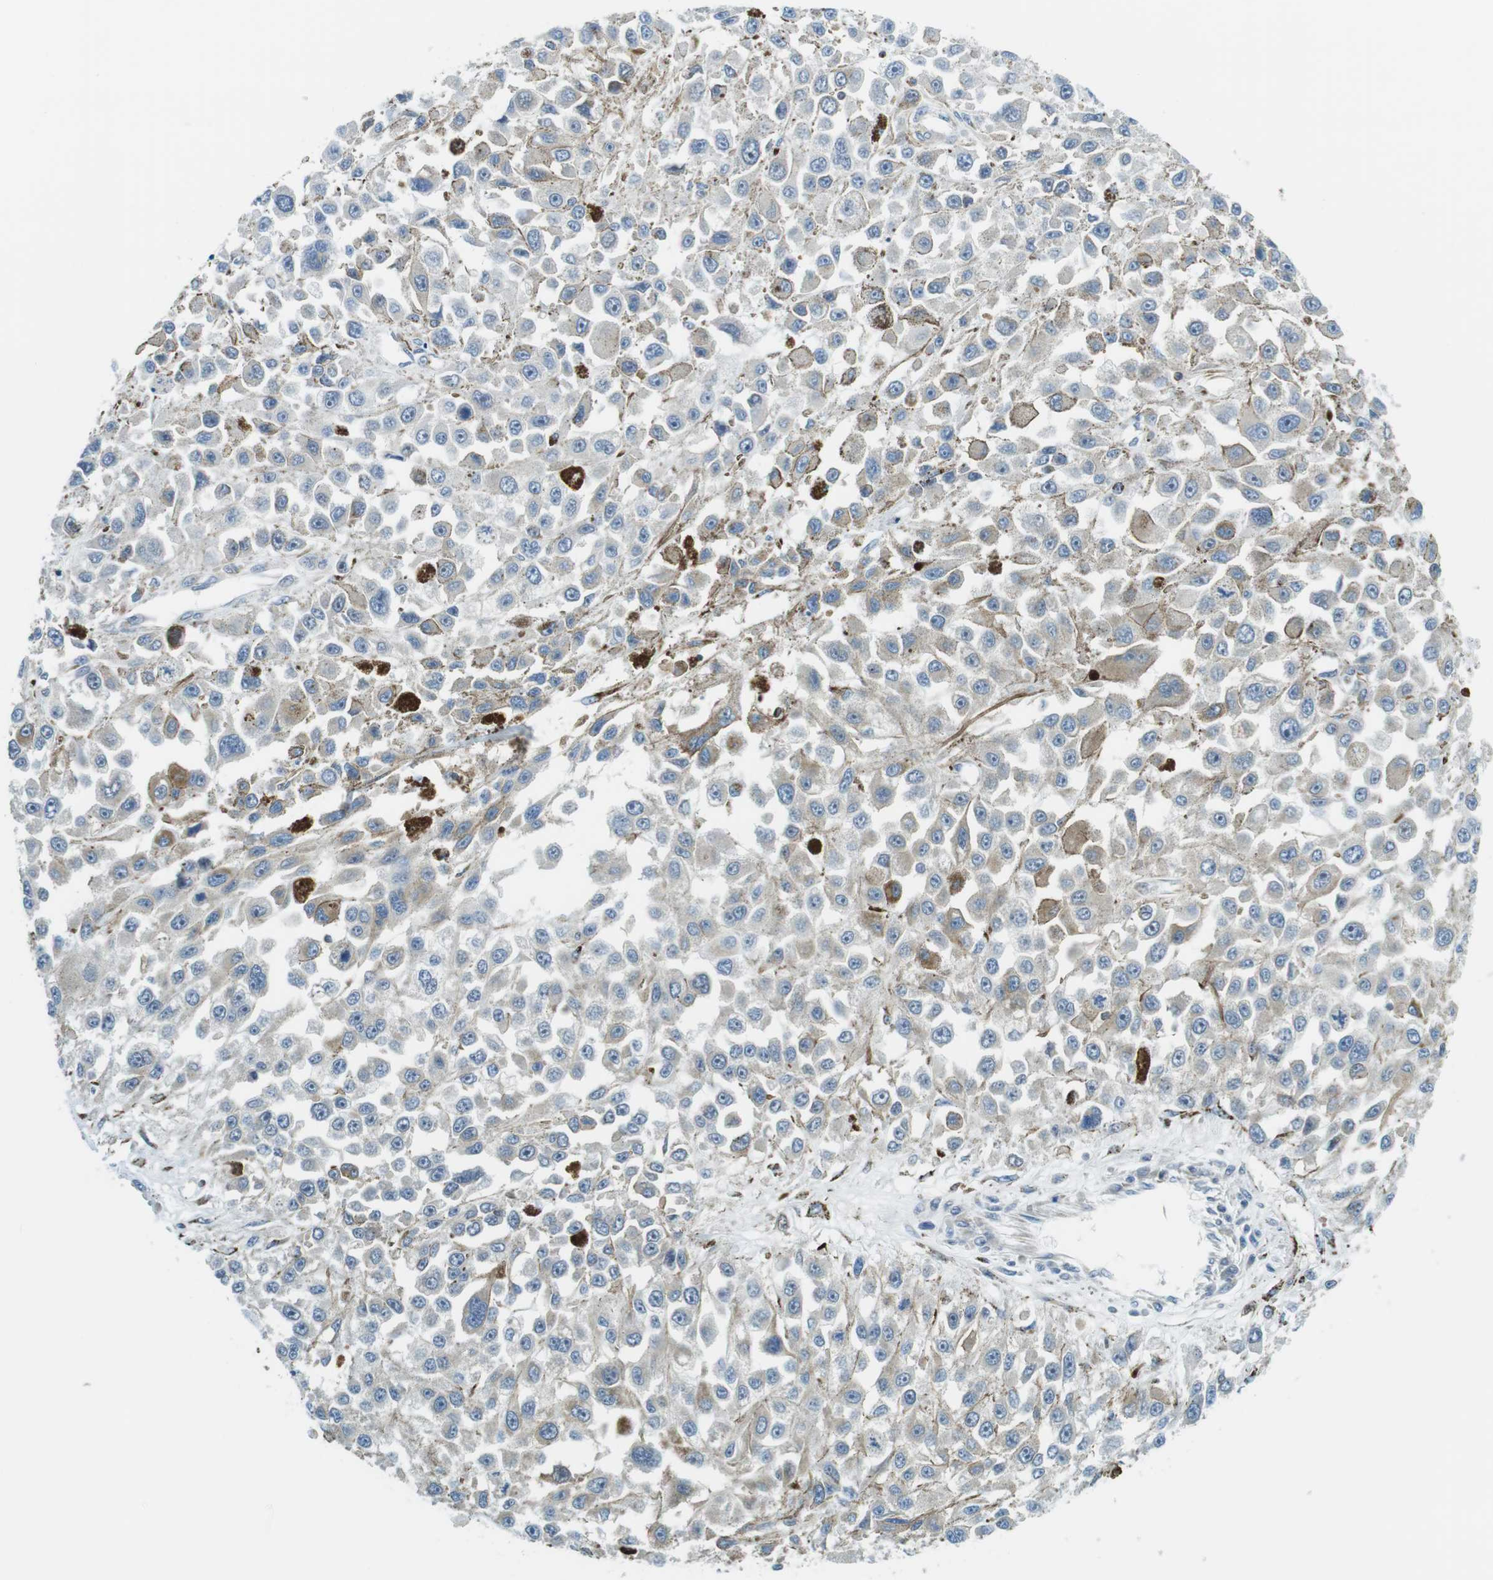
{"staining": {"intensity": "negative", "quantity": "none", "location": "none"}, "tissue": "melanoma", "cell_type": "Tumor cells", "image_type": "cancer", "snomed": [{"axis": "morphology", "description": "Malignant melanoma, Metastatic site"}, {"axis": "topography", "description": "Lymph node"}], "caption": "There is no significant expression in tumor cells of melanoma.", "gene": "KCNE3", "patient": {"sex": "male", "age": 59}}